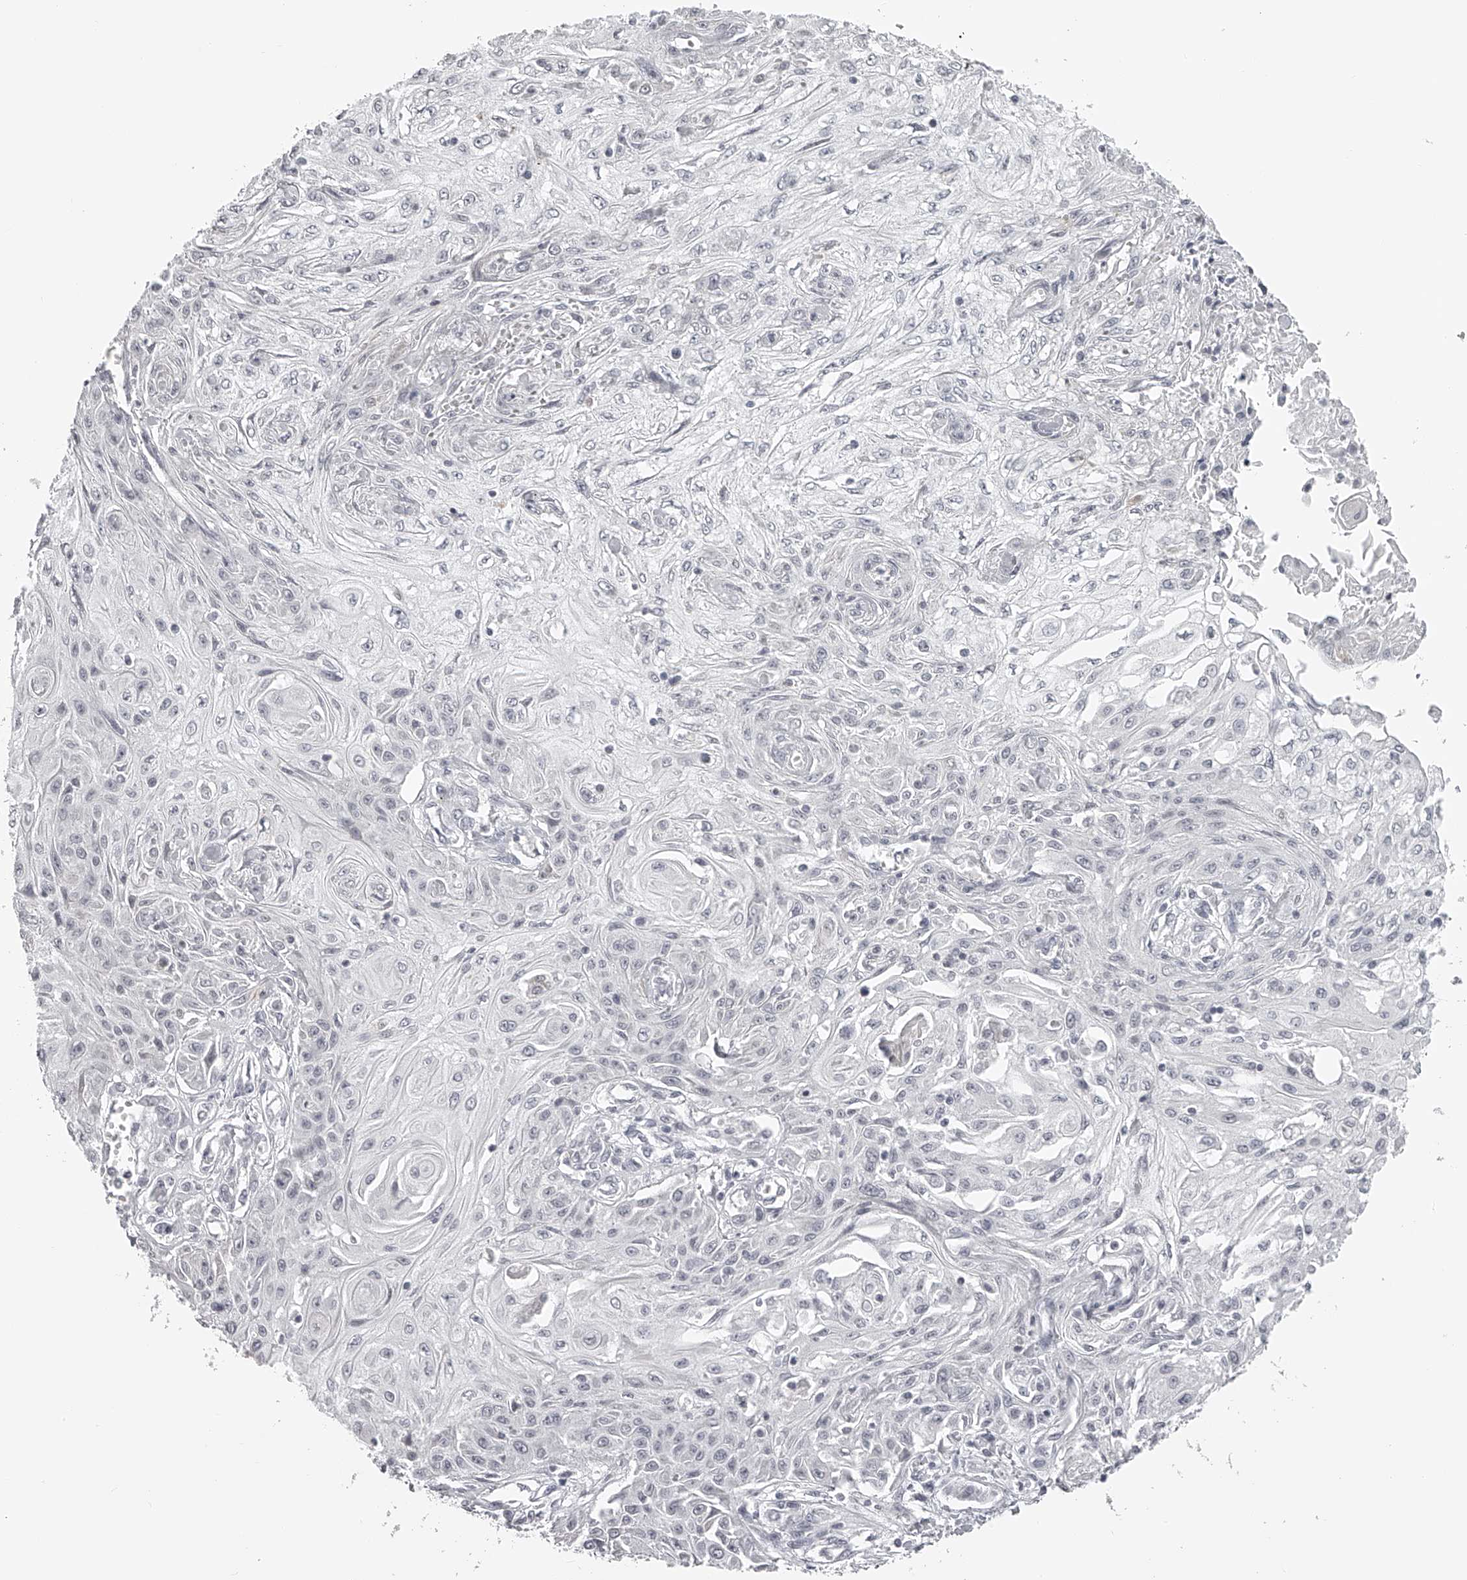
{"staining": {"intensity": "negative", "quantity": "none", "location": "none"}, "tissue": "skin cancer", "cell_type": "Tumor cells", "image_type": "cancer", "snomed": [{"axis": "morphology", "description": "Squamous cell carcinoma, NOS"}, {"axis": "morphology", "description": "Squamous cell carcinoma, metastatic, NOS"}, {"axis": "topography", "description": "Skin"}, {"axis": "topography", "description": "Lymph node"}], "caption": "Squamous cell carcinoma (skin) was stained to show a protein in brown. There is no significant expression in tumor cells. (DAB (3,3'-diaminobenzidine) immunohistochemistry (IHC) with hematoxylin counter stain).", "gene": "RNF220", "patient": {"sex": "male", "age": 75}}